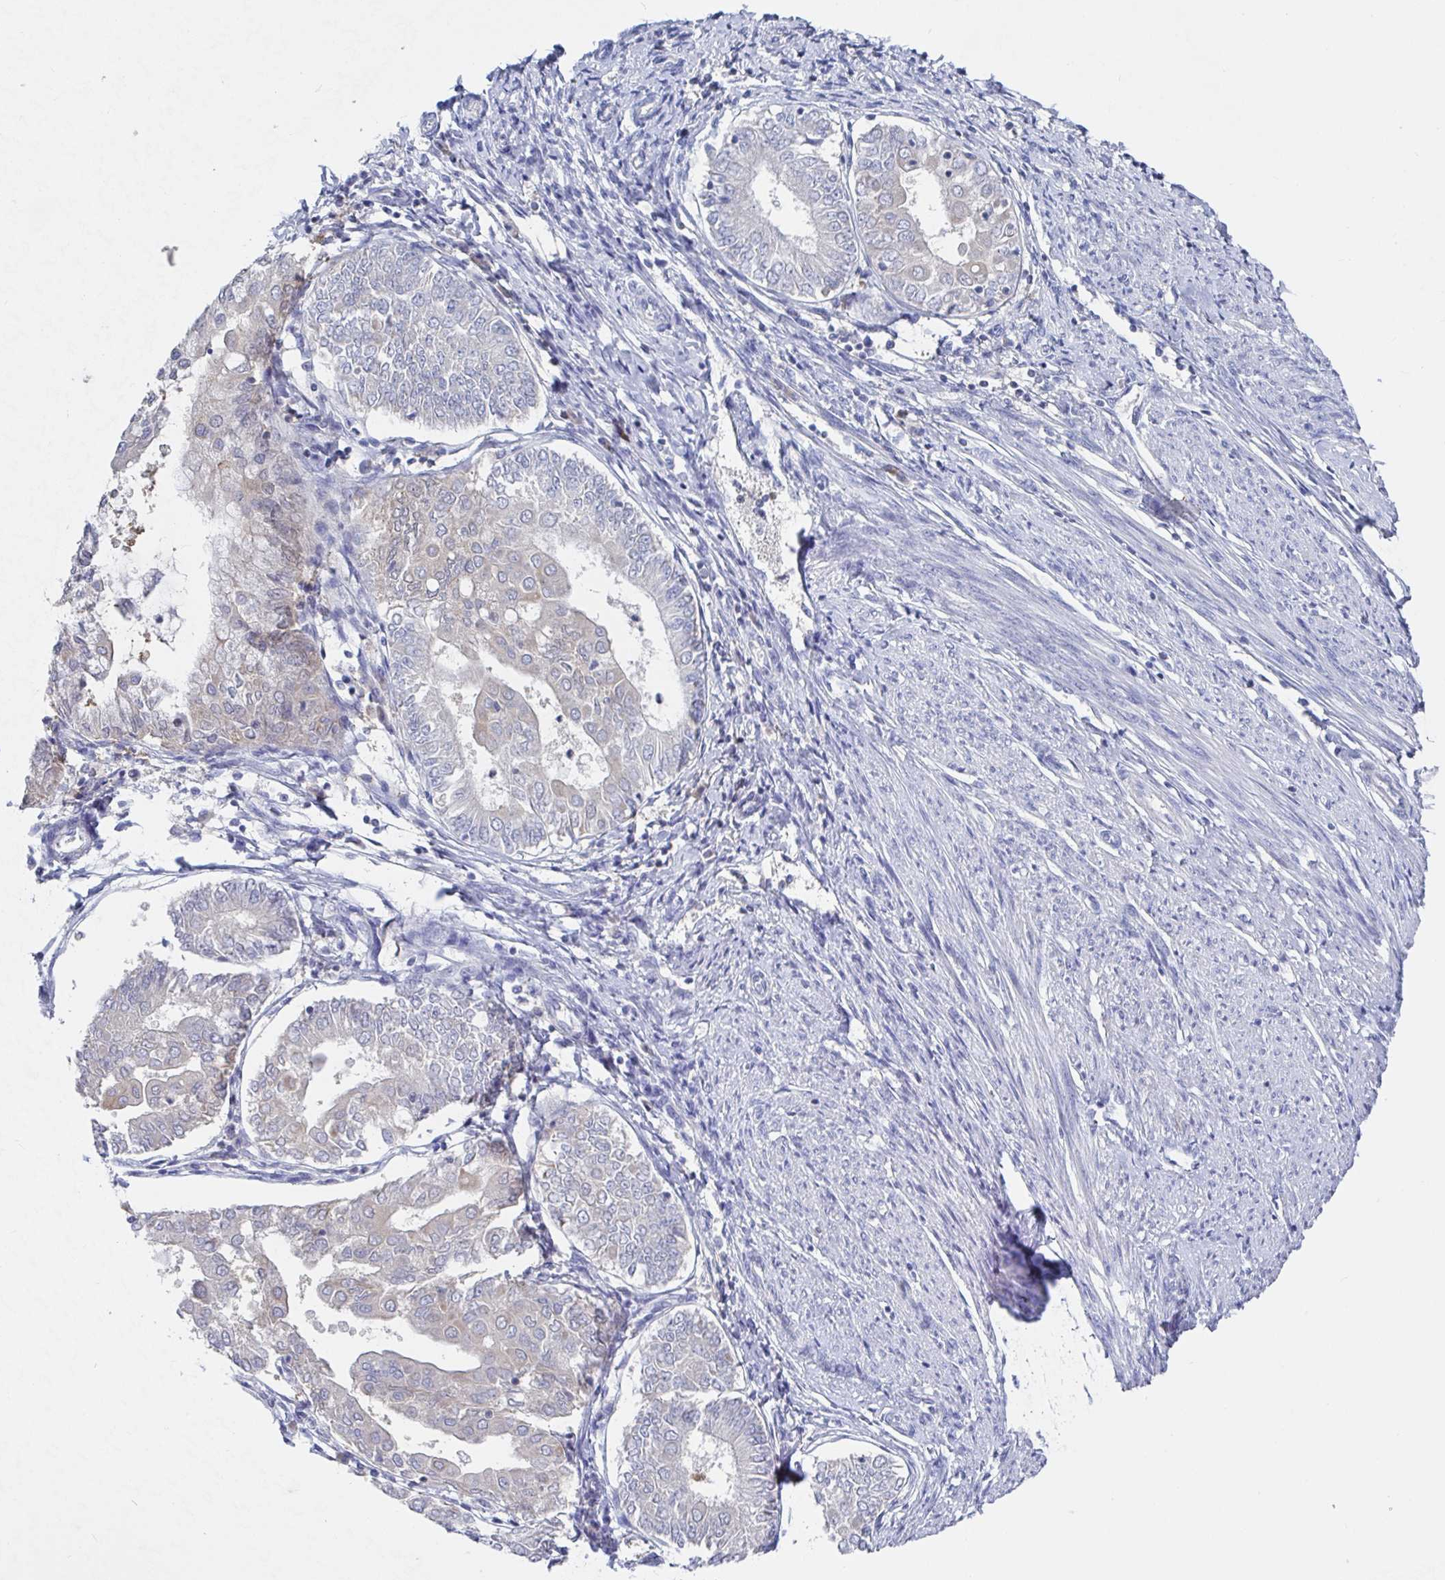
{"staining": {"intensity": "negative", "quantity": "none", "location": "none"}, "tissue": "endometrial cancer", "cell_type": "Tumor cells", "image_type": "cancer", "snomed": [{"axis": "morphology", "description": "Adenocarcinoma, NOS"}, {"axis": "topography", "description": "Endometrium"}], "caption": "Histopathology image shows no protein expression in tumor cells of endometrial cancer (adenocarcinoma) tissue.", "gene": "GPR148", "patient": {"sex": "female", "age": 68}}